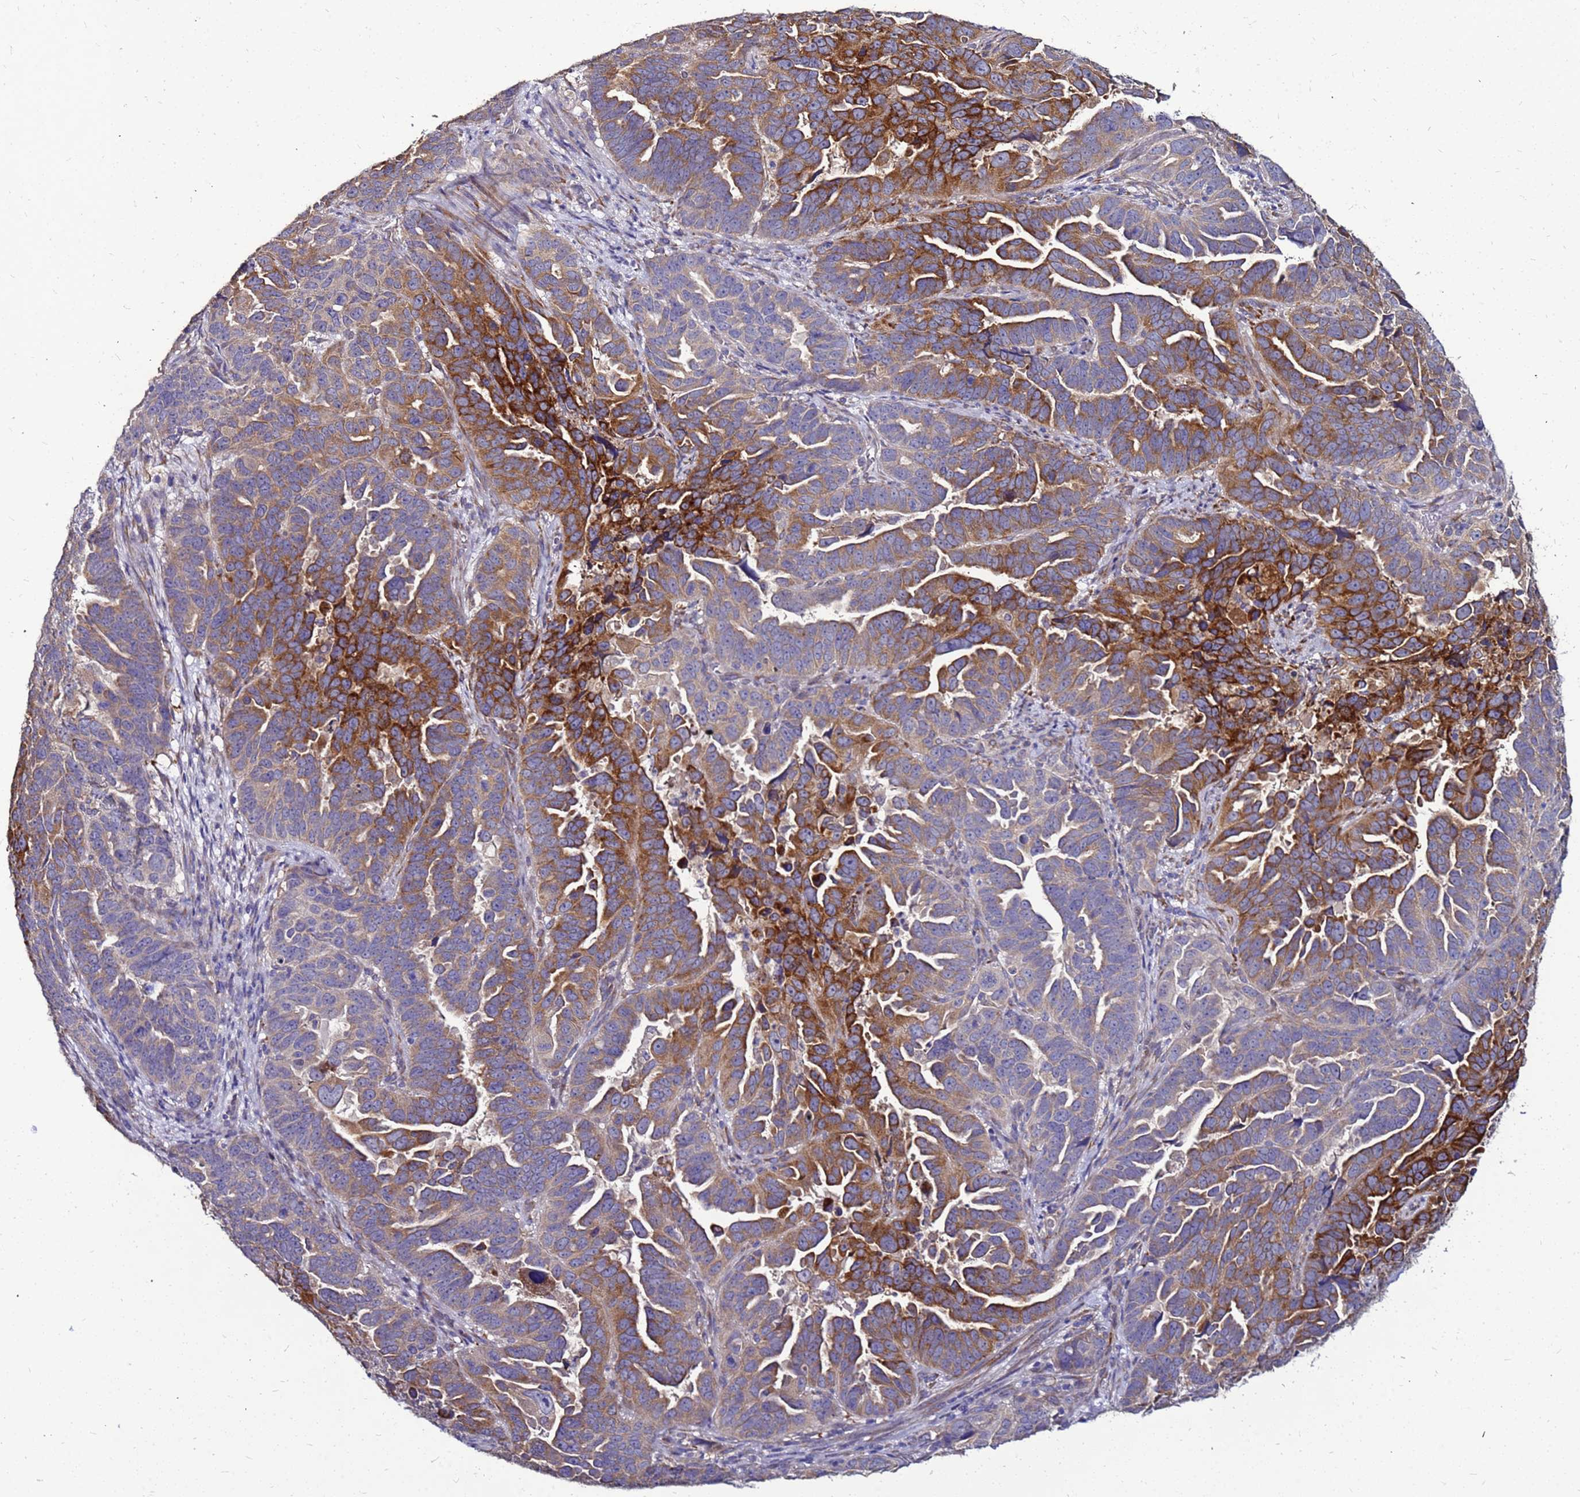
{"staining": {"intensity": "strong", "quantity": "25%-75%", "location": "cytoplasmic/membranous"}, "tissue": "endometrial cancer", "cell_type": "Tumor cells", "image_type": "cancer", "snomed": [{"axis": "morphology", "description": "Adenocarcinoma, NOS"}, {"axis": "topography", "description": "Endometrium"}], "caption": "This is a photomicrograph of immunohistochemistry (IHC) staining of endometrial adenocarcinoma, which shows strong expression in the cytoplasmic/membranous of tumor cells.", "gene": "SLC44A3", "patient": {"sex": "female", "age": 65}}